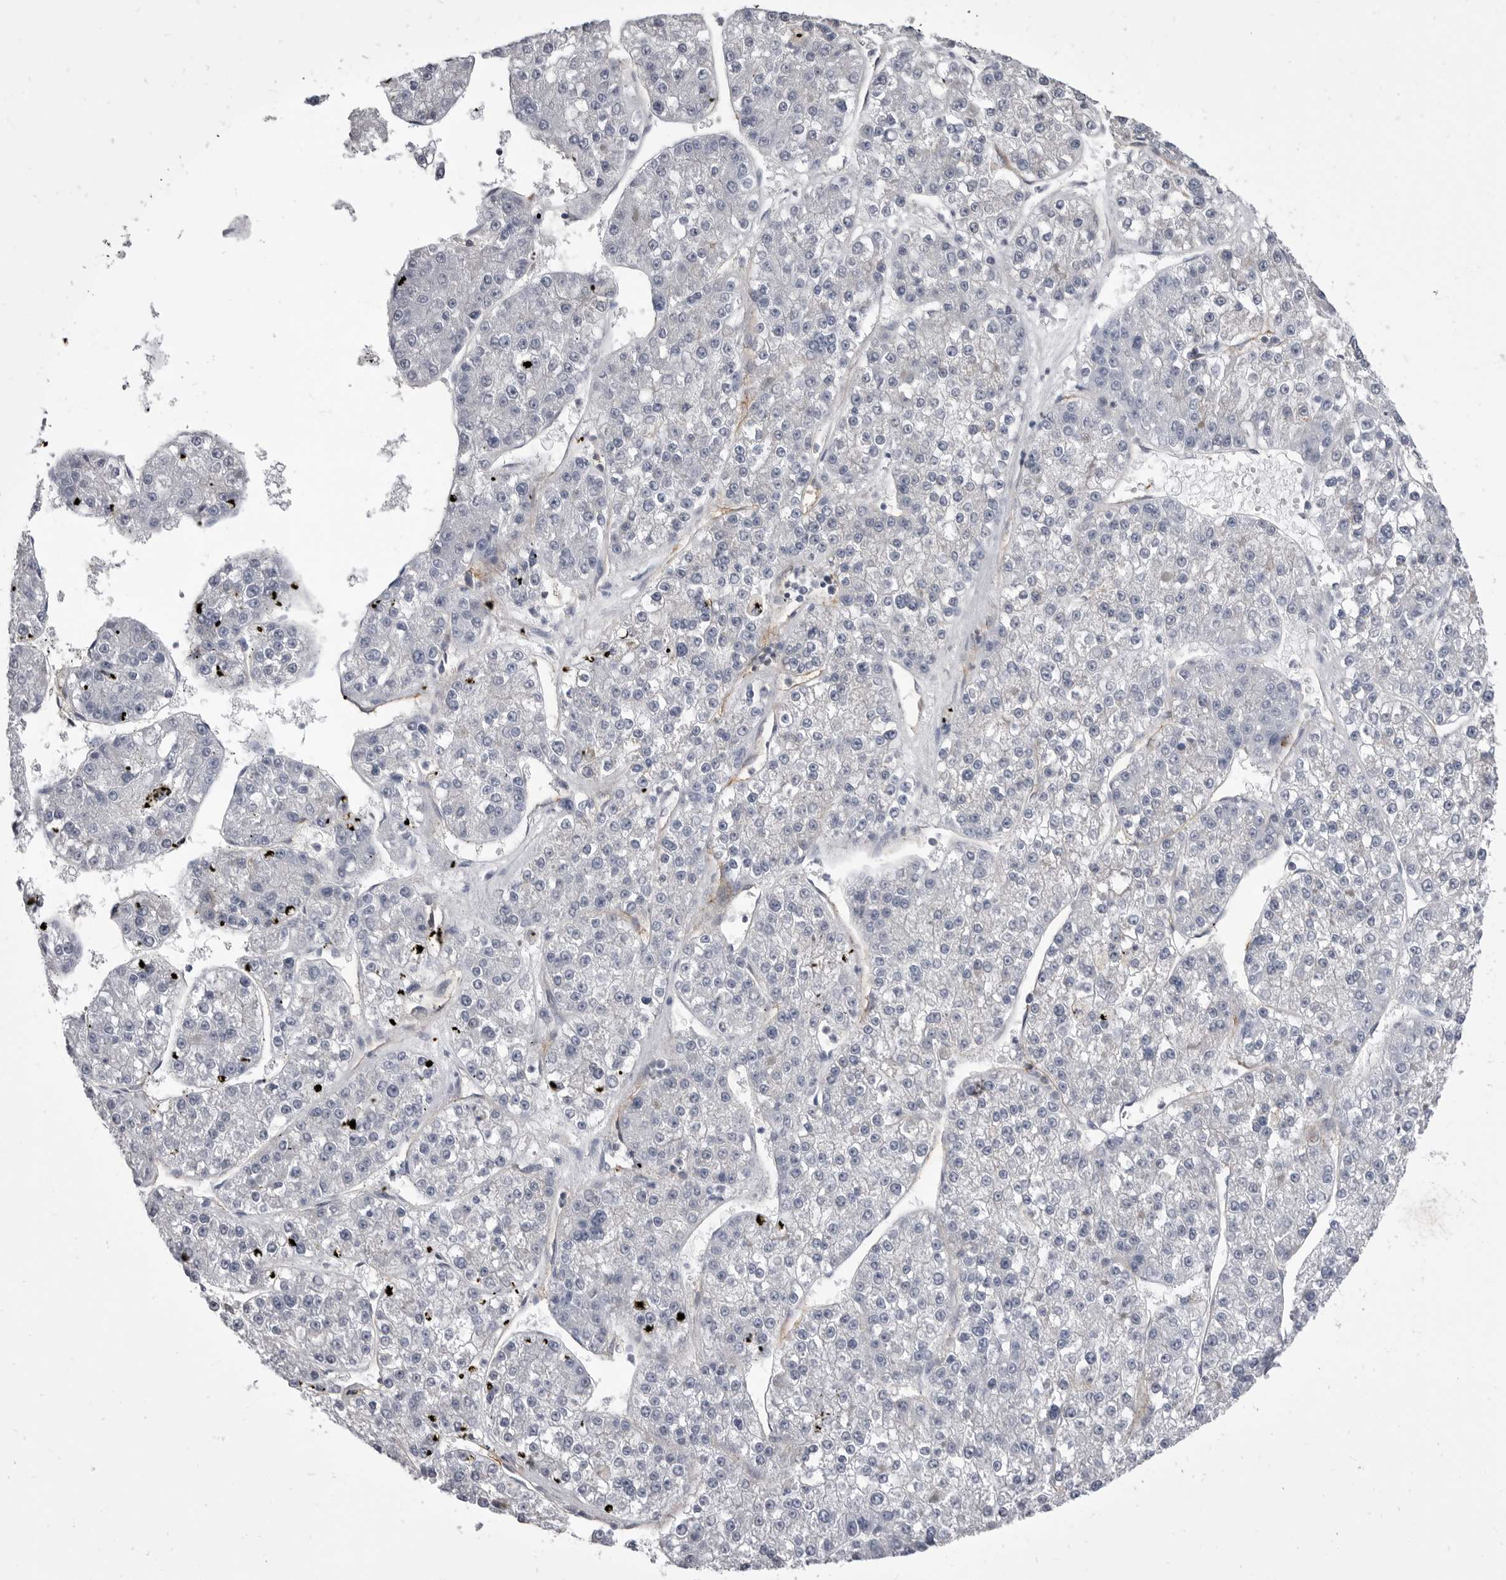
{"staining": {"intensity": "negative", "quantity": "none", "location": "none"}, "tissue": "liver cancer", "cell_type": "Tumor cells", "image_type": "cancer", "snomed": [{"axis": "morphology", "description": "Carcinoma, Hepatocellular, NOS"}, {"axis": "topography", "description": "Liver"}], "caption": "This photomicrograph is of liver hepatocellular carcinoma stained with immunohistochemistry to label a protein in brown with the nuclei are counter-stained blue. There is no positivity in tumor cells.", "gene": "OPLAH", "patient": {"sex": "female", "age": 73}}